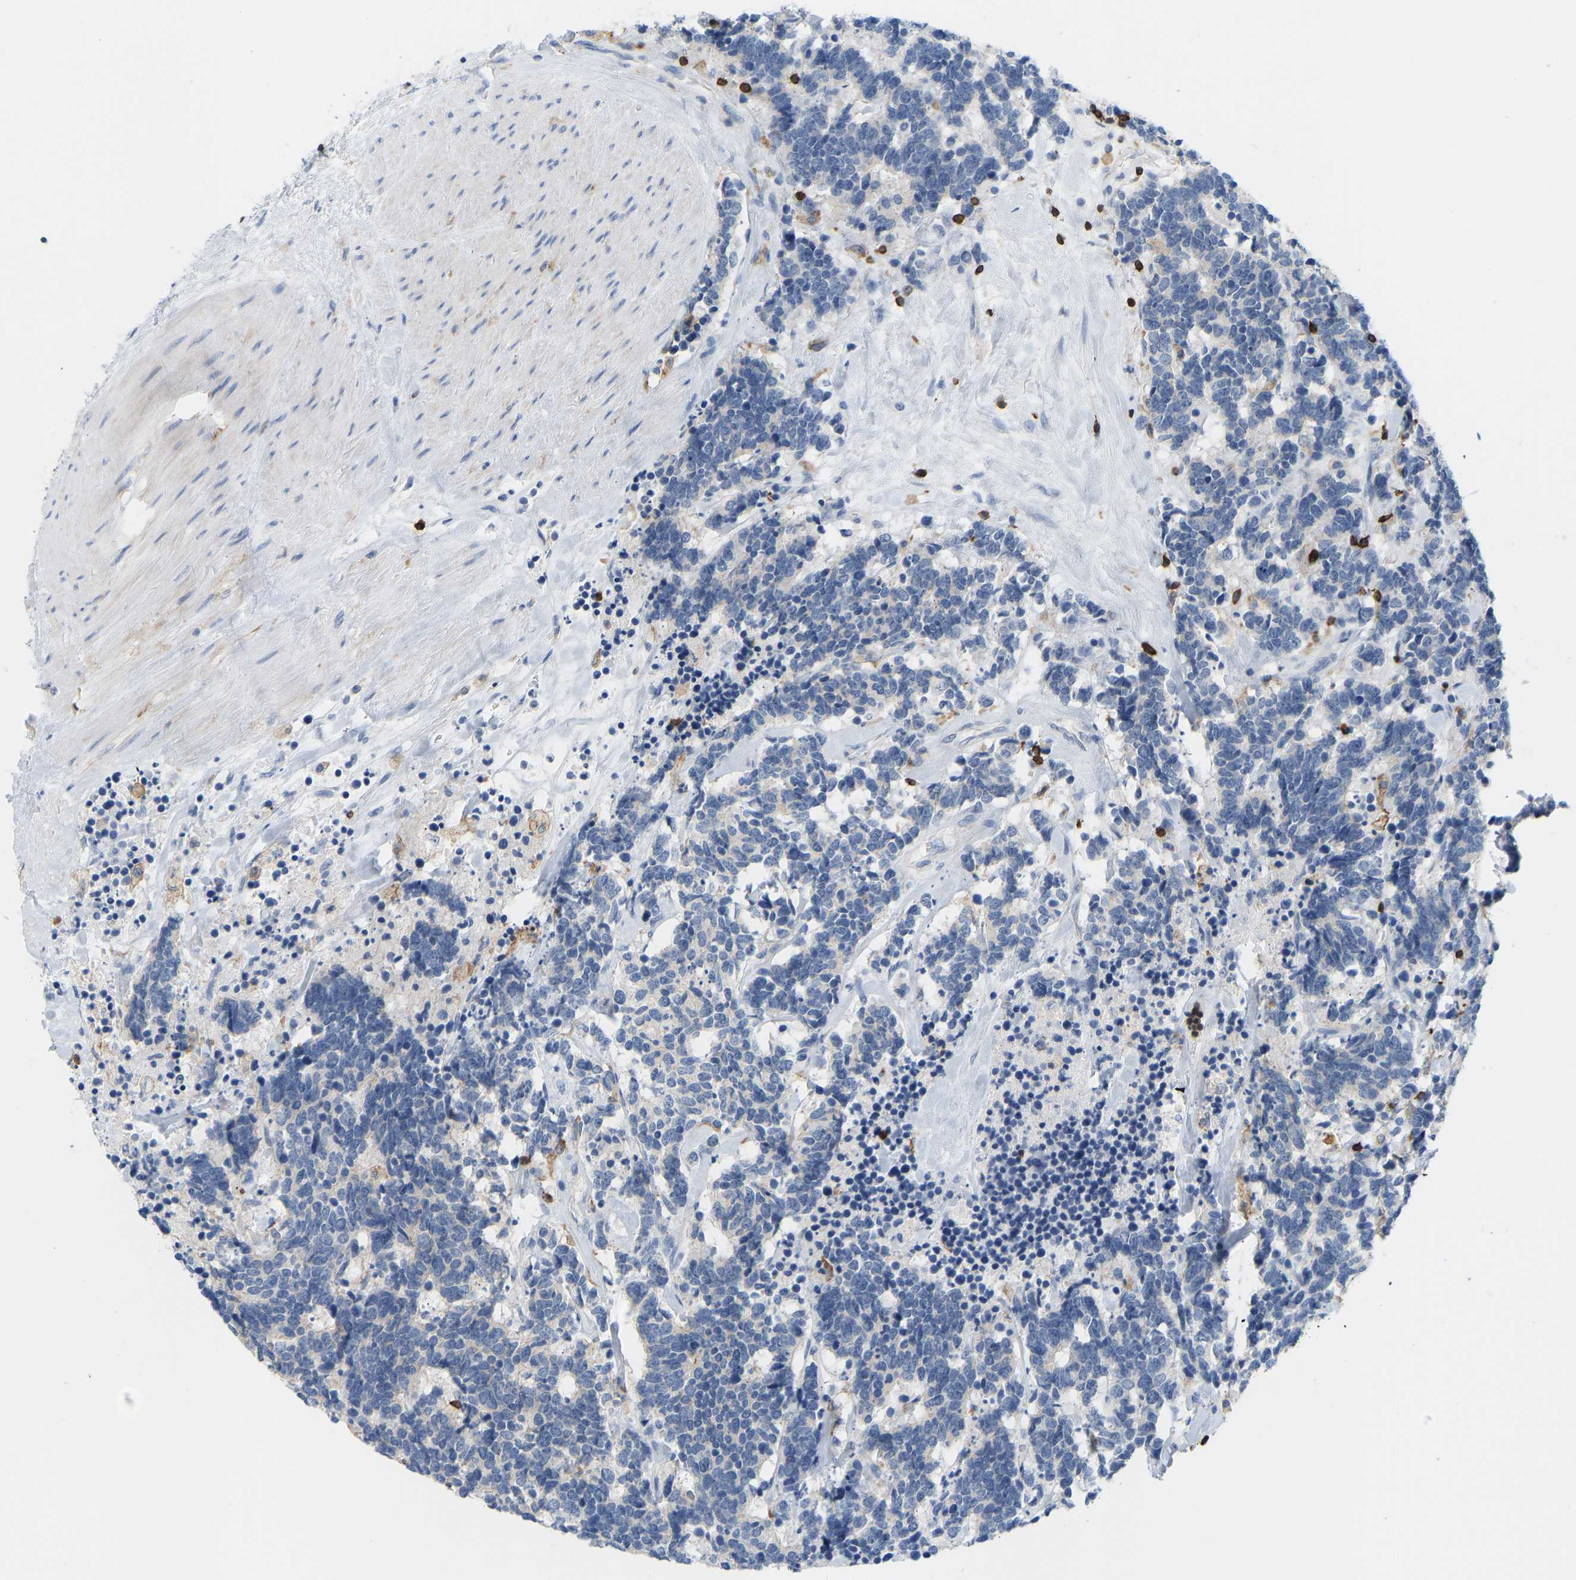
{"staining": {"intensity": "negative", "quantity": "none", "location": "none"}, "tissue": "carcinoid", "cell_type": "Tumor cells", "image_type": "cancer", "snomed": [{"axis": "morphology", "description": "Carcinoma, NOS"}, {"axis": "morphology", "description": "Carcinoid, malignant, NOS"}, {"axis": "topography", "description": "Urinary bladder"}], "caption": "This is a histopathology image of immunohistochemistry (IHC) staining of carcinoid, which shows no staining in tumor cells.", "gene": "EVL", "patient": {"sex": "male", "age": 57}}